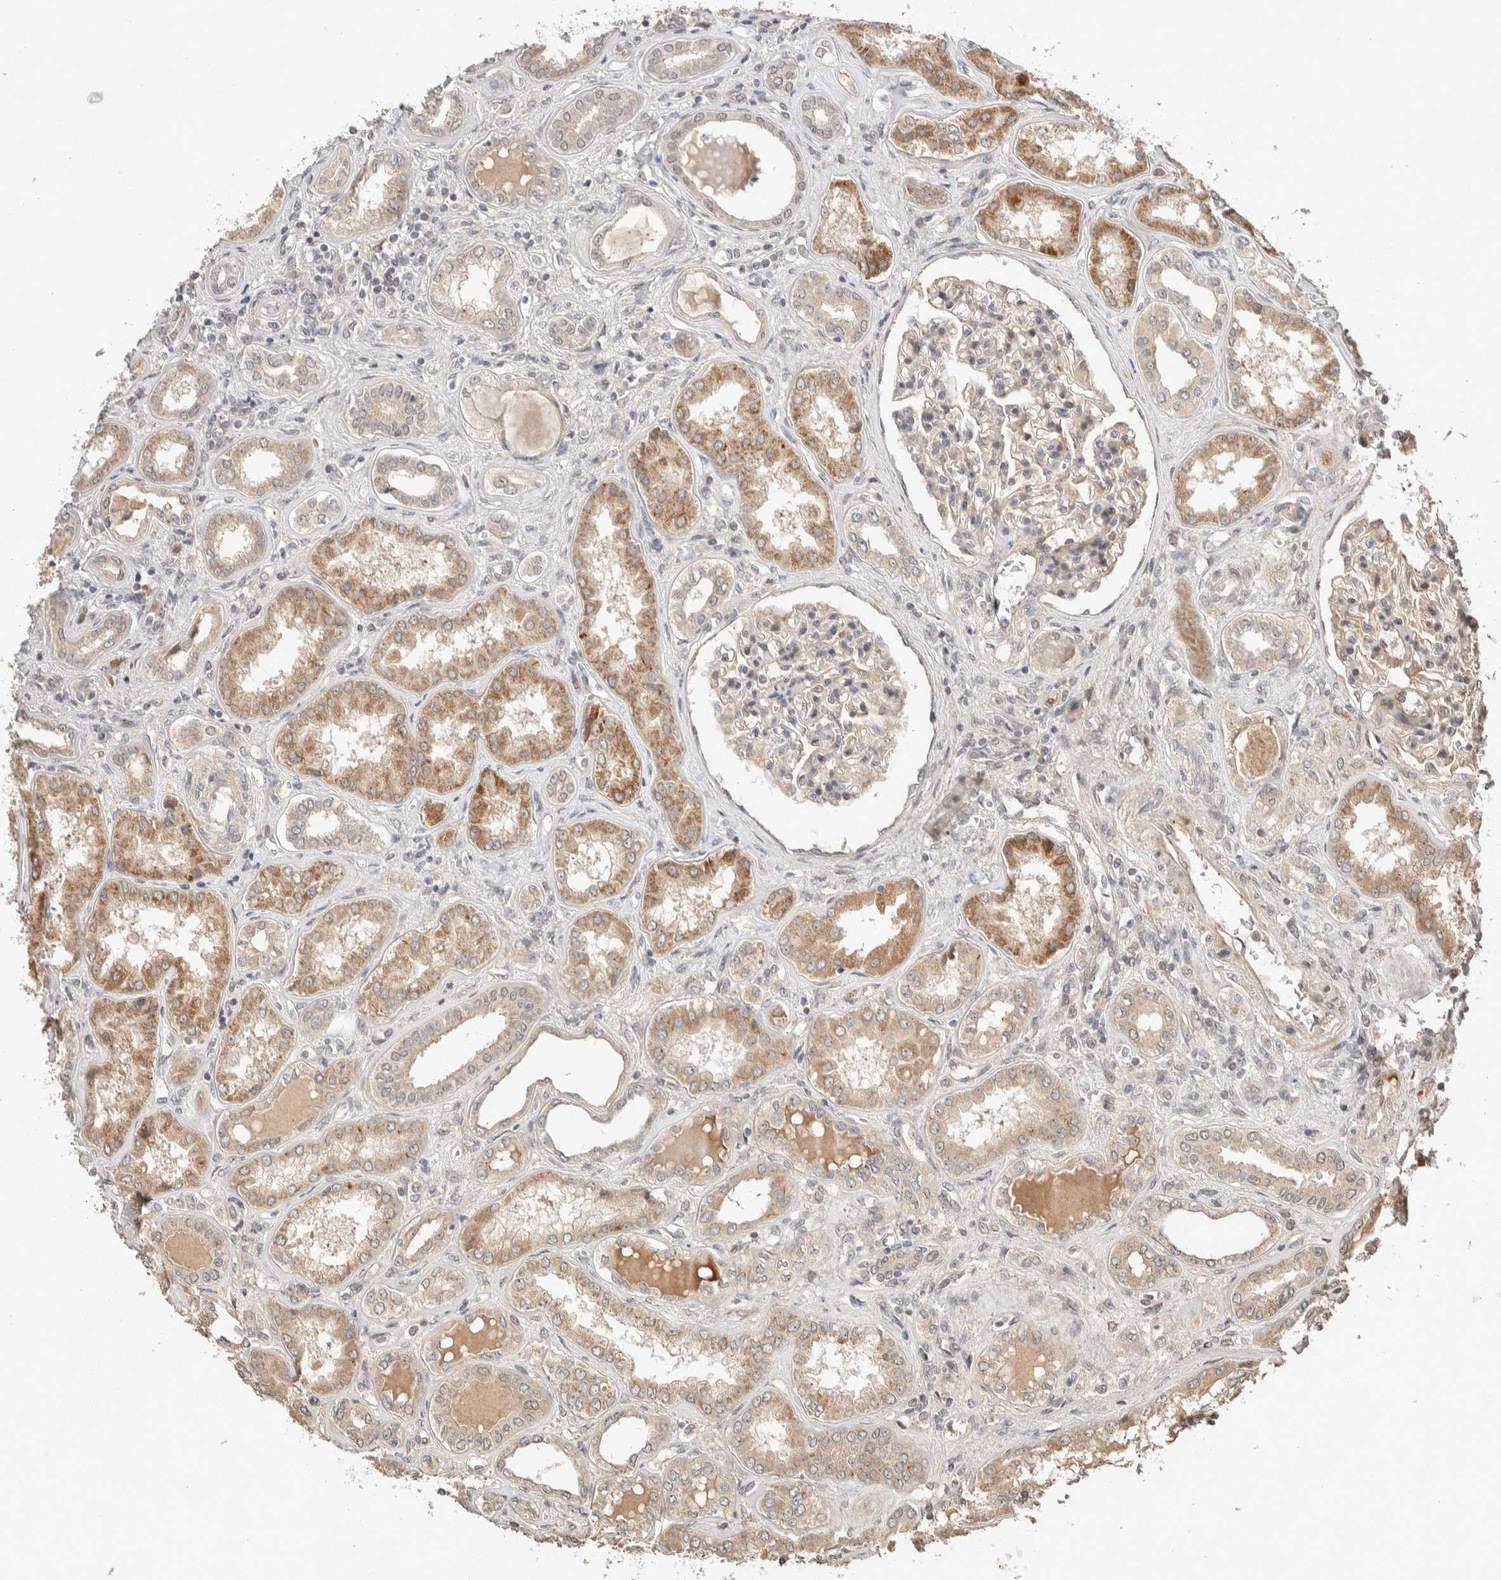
{"staining": {"intensity": "moderate", "quantity": "25%-75%", "location": "cytoplasmic/membranous"}, "tissue": "kidney", "cell_type": "Cells in glomeruli", "image_type": "normal", "snomed": [{"axis": "morphology", "description": "Normal tissue, NOS"}, {"axis": "topography", "description": "Kidney"}], "caption": "Immunohistochemical staining of normal kidney shows medium levels of moderate cytoplasmic/membranous staining in approximately 25%-75% of cells in glomeruli.", "gene": "PRDM15", "patient": {"sex": "female", "age": 56}}